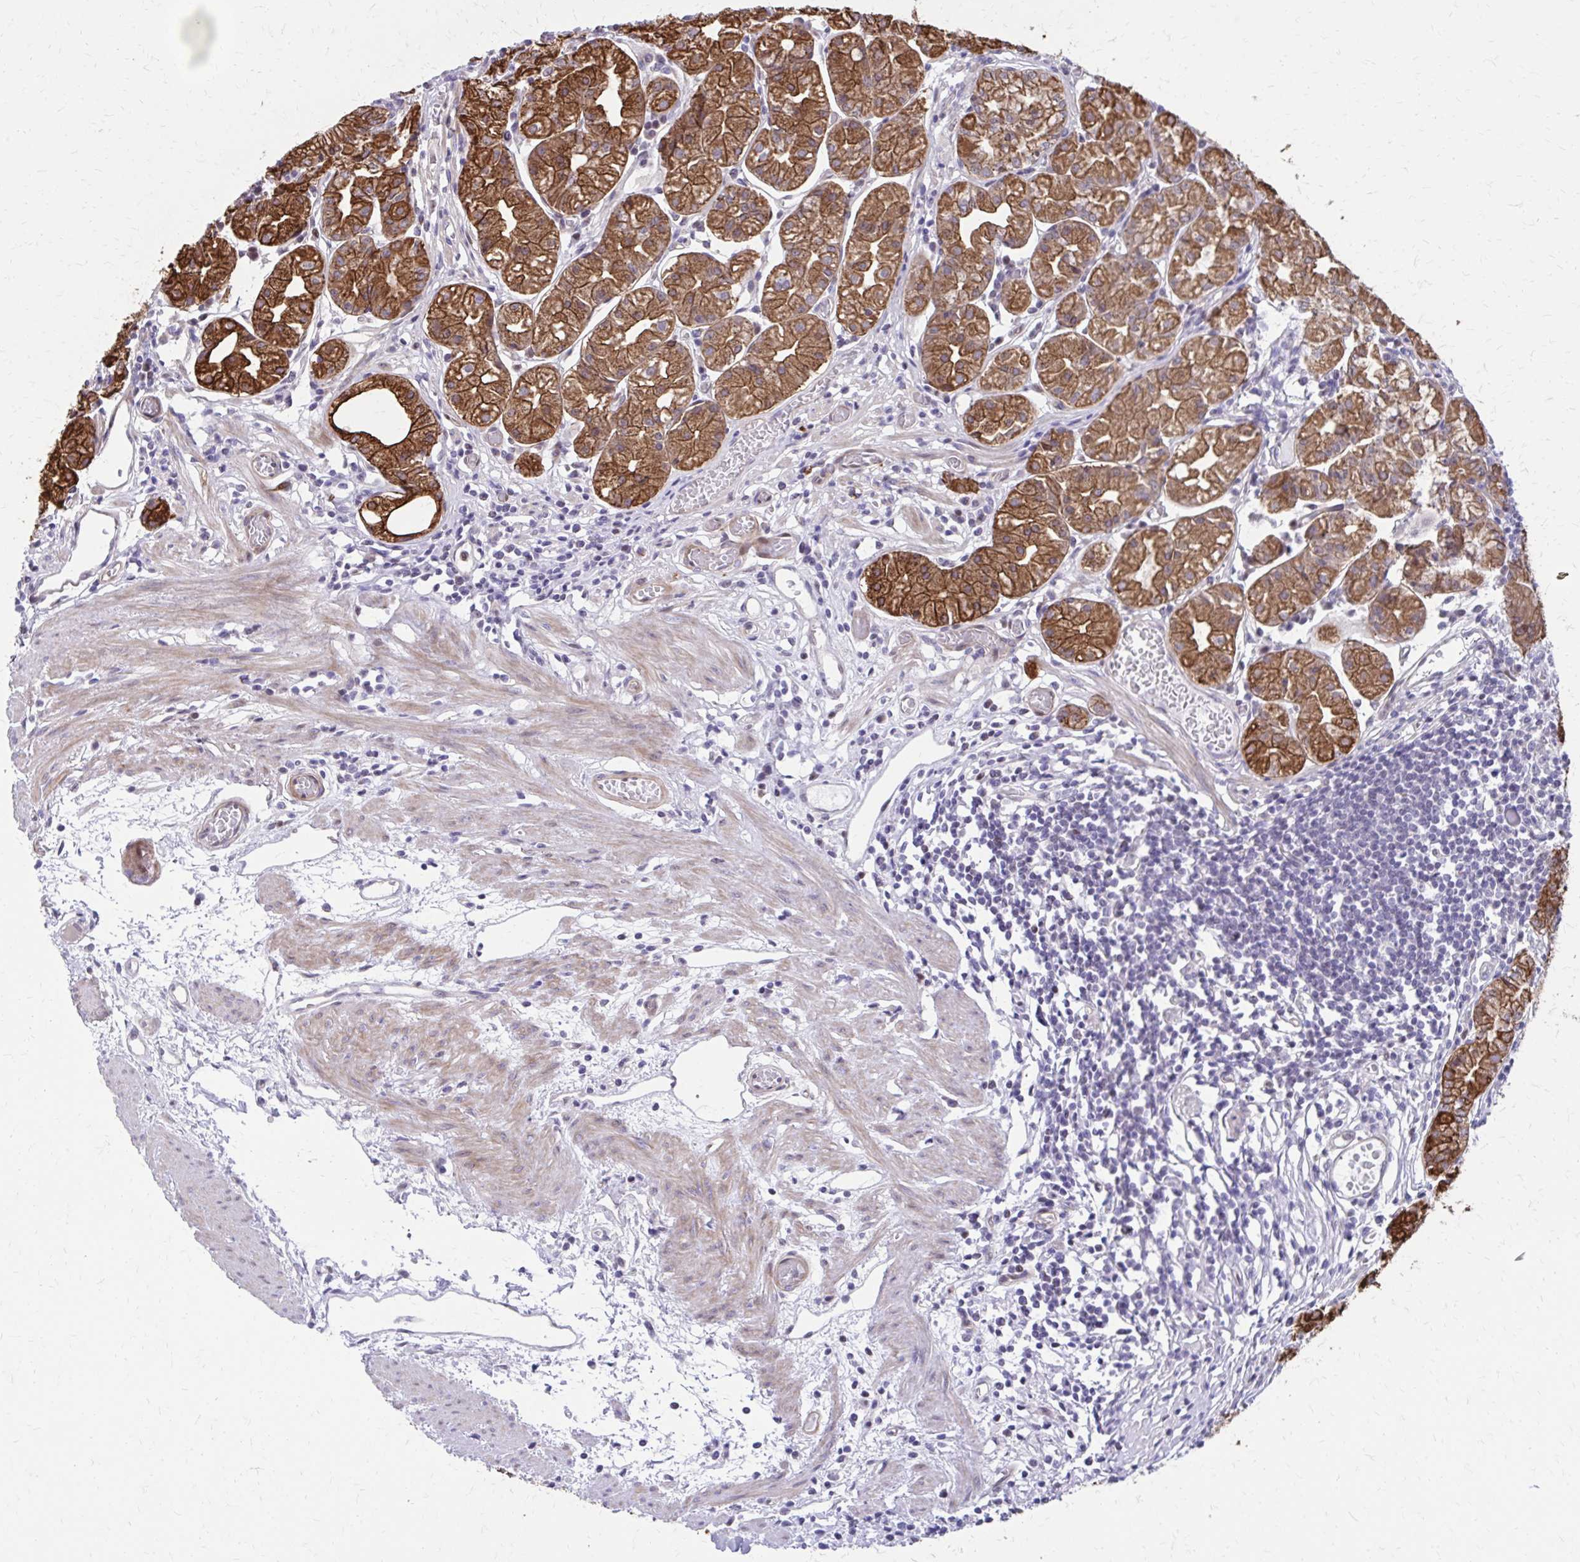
{"staining": {"intensity": "strong", "quantity": ">75%", "location": "cytoplasmic/membranous,nuclear"}, "tissue": "stomach", "cell_type": "Glandular cells", "image_type": "normal", "snomed": [{"axis": "morphology", "description": "Normal tissue, NOS"}, {"axis": "topography", "description": "Stomach"}], "caption": "Immunohistochemical staining of benign human stomach demonstrates high levels of strong cytoplasmic/membranous,nuclear expression in about >75% of glandular cells. (IHC, brightfield microscopy, high magnification).", "gene": "ANKRD30B", "patient": {"sex": "male", "age": 55}}